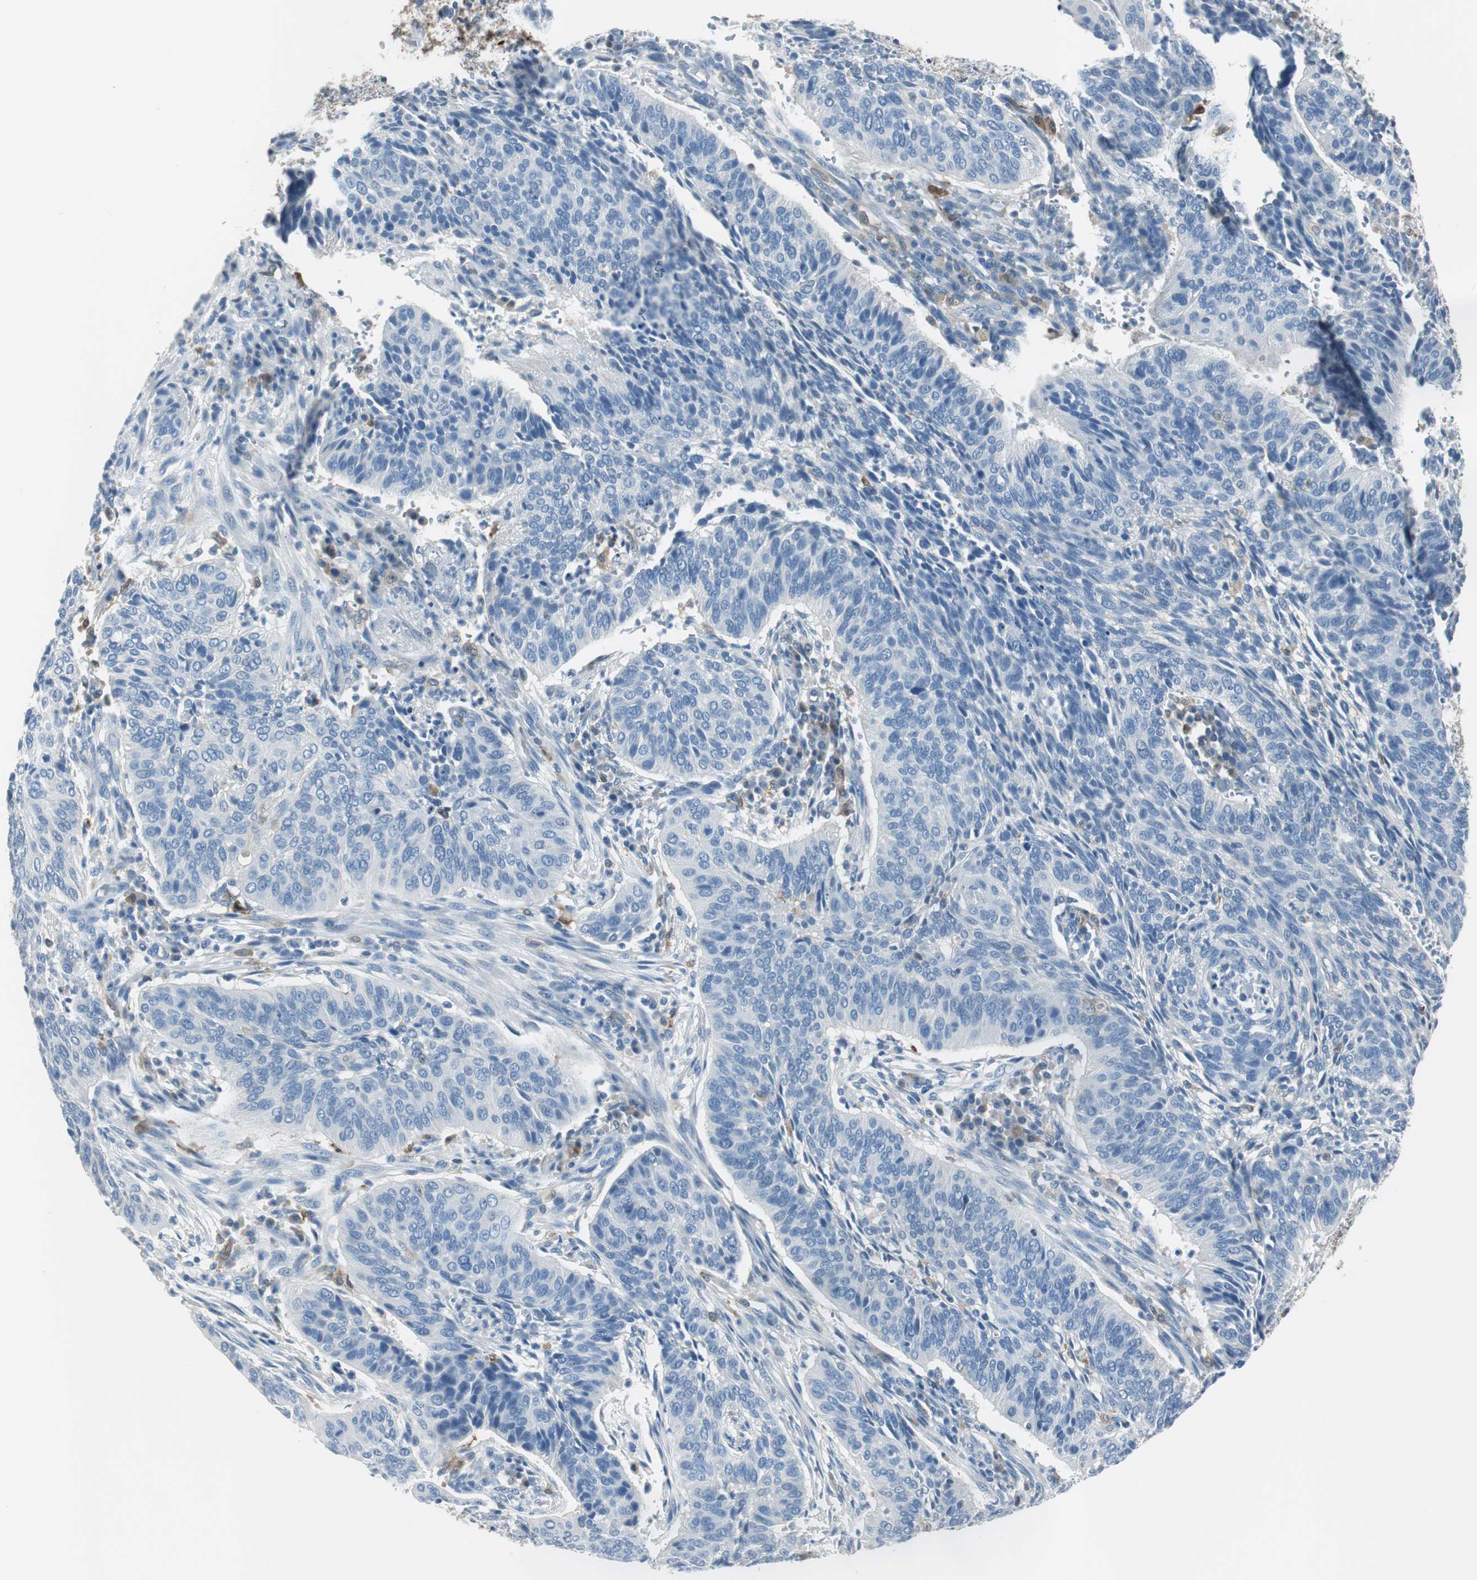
{"staining": {"intensity": "negative", "quantity": "none", "location": "none"}, "tissue": "cervical cancer", "cell_type": "Tumor cells", "image_type": "cancer", "snomed": [{"axis": "morphology", "description": "Squamous cell carcinoma, NOS"}, {"axis": "topography", "description": "Cervix"}], "caption": "This is an immunohistochemistry (IHC) micrograph of human squamous cell carcinoma (cervical). There is no expression in tumor cells.", "gene": "FBP1", "patient": {"sex": "female", "age": 39}}